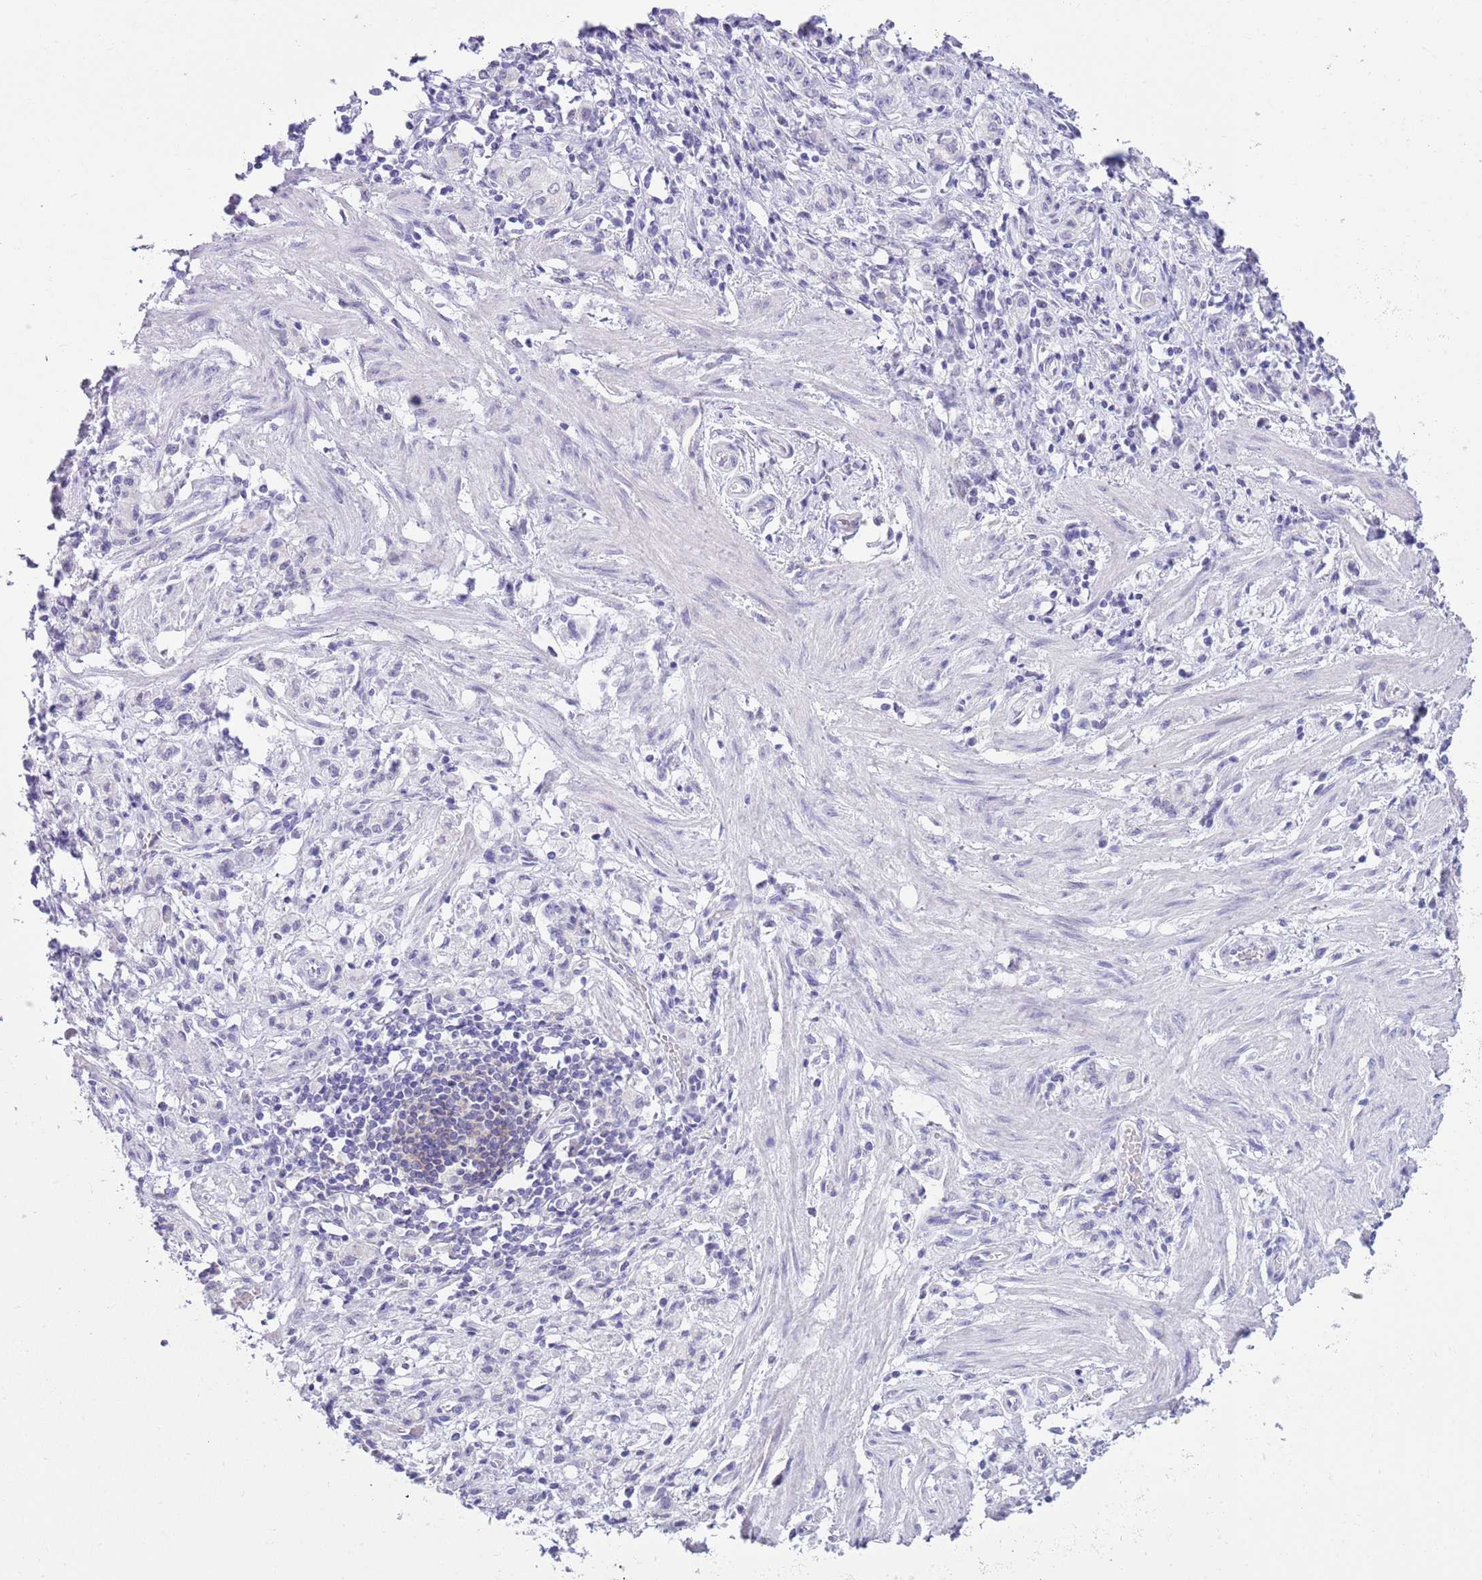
{"staining": {"intensity": "negative", "quantity": "none", "location": "none"}, "tissue": "stomach cancer", "cell_type": "Tumor cells", "image_type": "cancer", "snomed": [{"axis": "morphology", "description": "Adenocarcinoma, NOS"}, {"axis": "topography", "description": "Stomach"}], "caption": "A high-resolution histopathology image shows immunohistochemistry staining of stomach adenocarcinoma, which exhibits no significant positivity in tumor cells.", "gene": "ZNF576", "patient": {"sex": "male", "age": 77}}